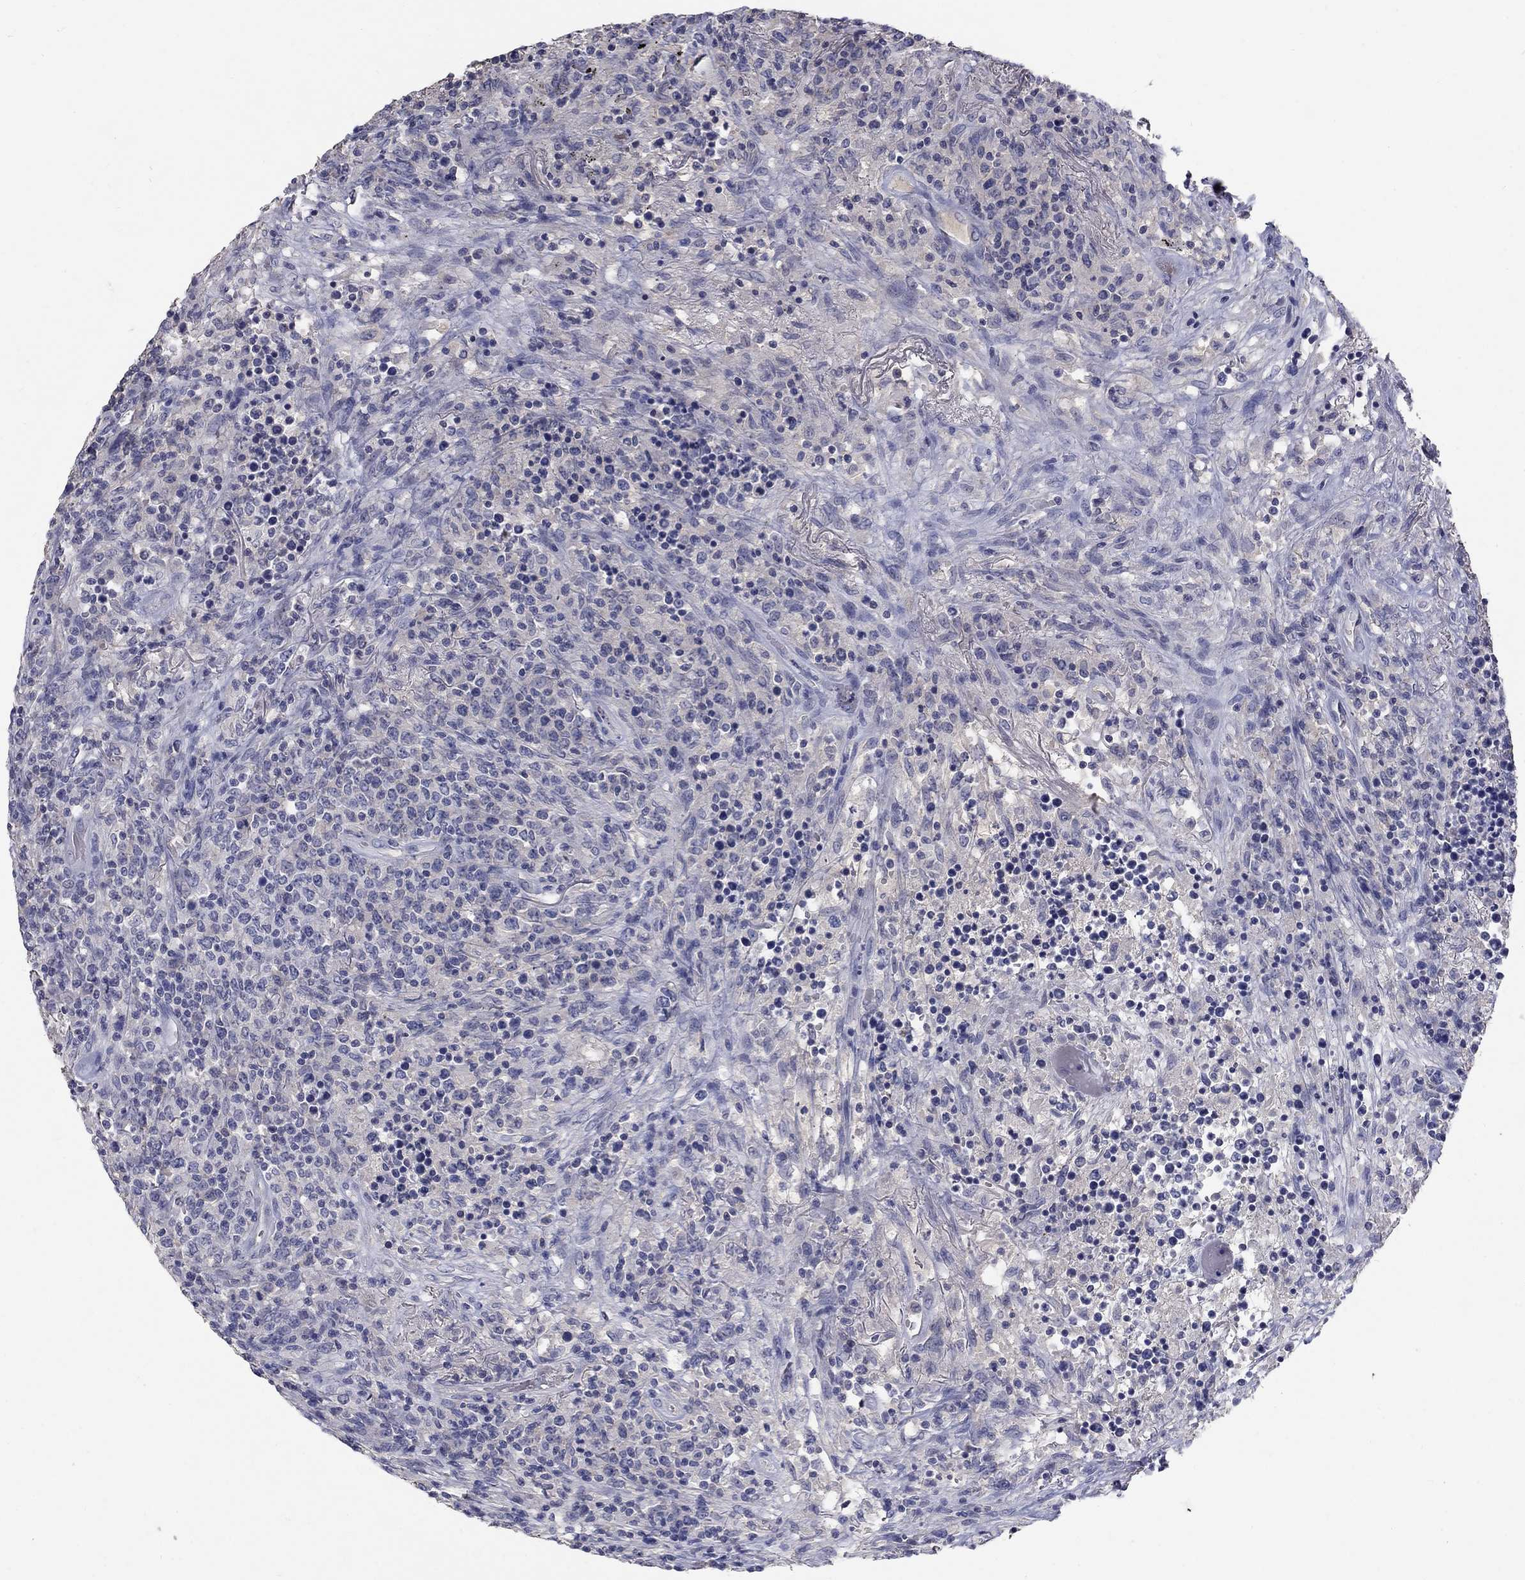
{"staining": {"intensity": "negative", "quantity": "none", "location": "none"}, "tissue": "lymphoma", "cell_type": "Tumor cells", "image_type": "cancer", "snomed": [{"axis": "morphology", "description": "Malignant lymphoma, non-Hodgkin's type, High grade"}, {"axis": "topography", "description": "Lung"}], "caption": "Immunohistochemical staining of human malignant lymphoma, non-Hodgkin's type (high-grade) exhibits no significant positivity in tumor cells.", "gene": "PTH1R", "patient": {"sex": "male", "age": 79}}